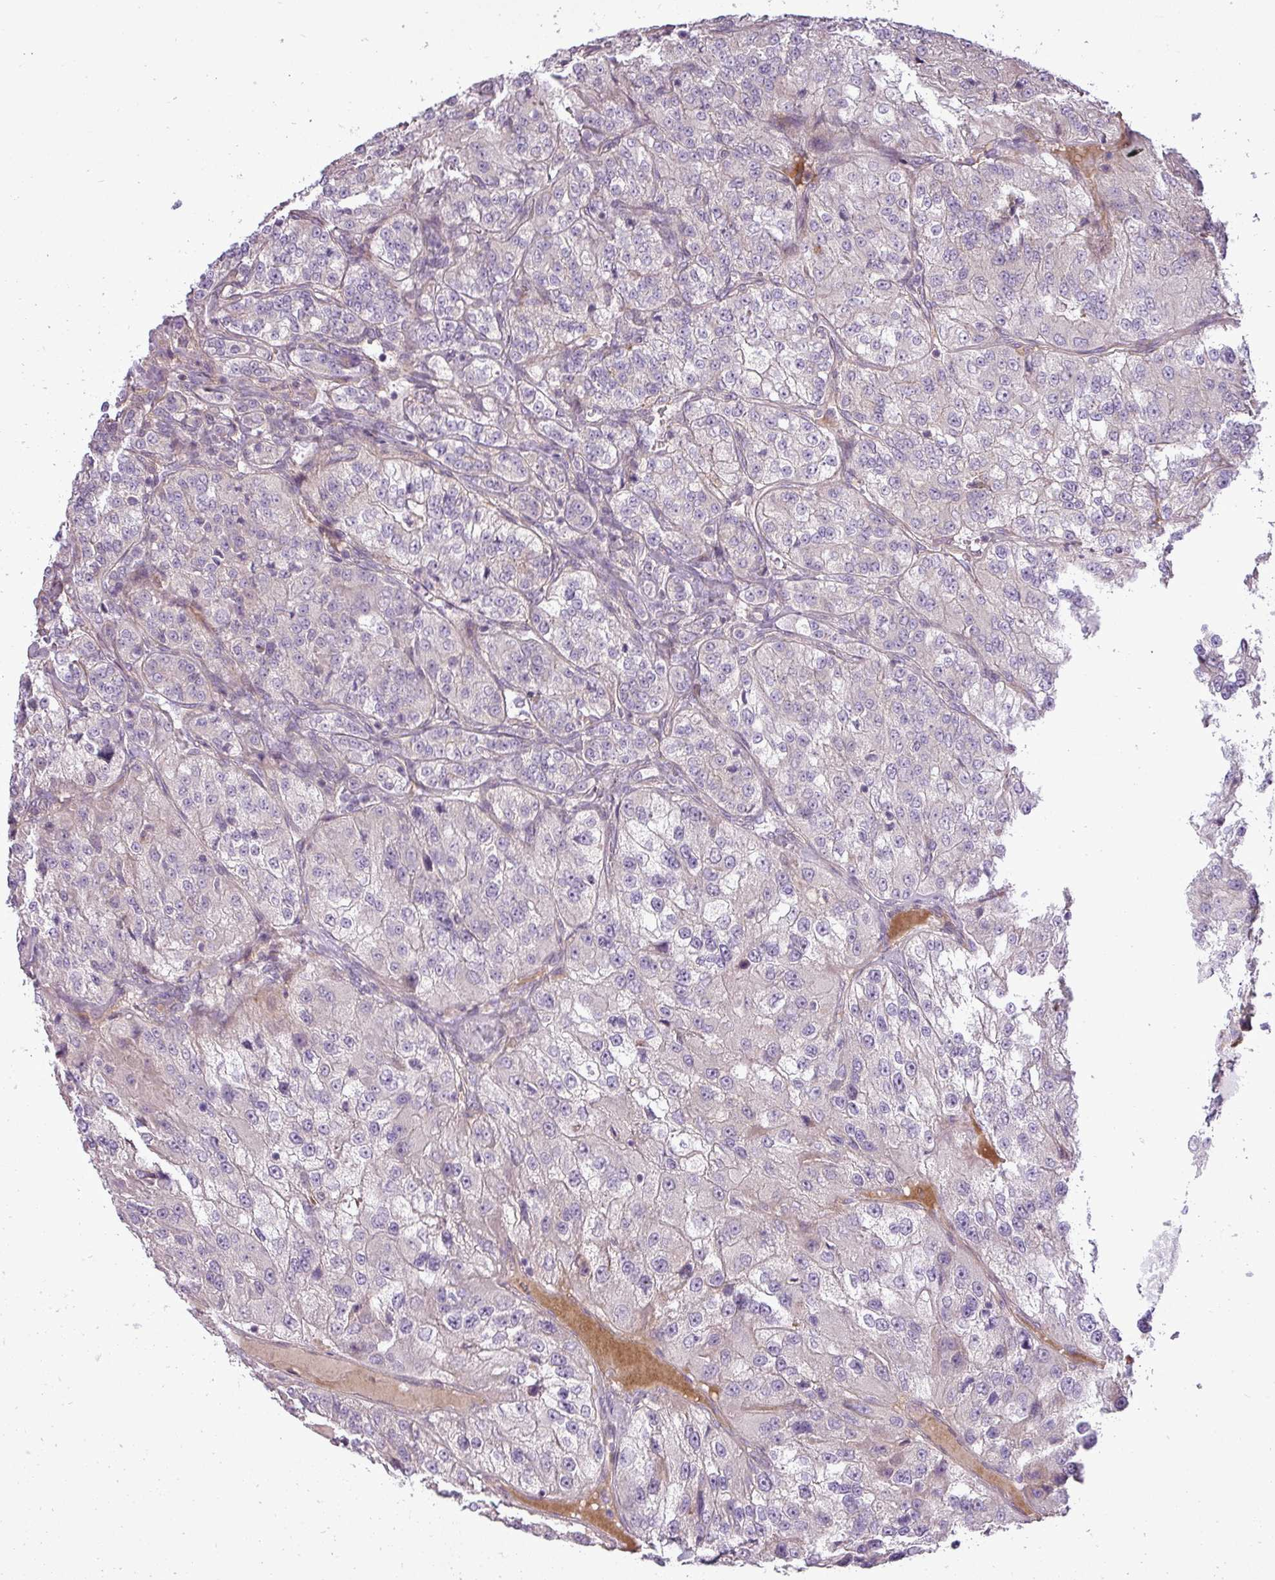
{"staining": {"intensity": "negative", "quantity": "none", "location": "none"}, "tissue": "renal cancer", "cell_type": "Tumor cells", "image_type": "cancer", "snomed": [{"axis": "morphology", "description": "Adenocarcinoma, NOS"}, {"axis": "topography", "description": "Kidney"}], "caption": "Human adenocarcinoma (renal) stained for a protein using IHC demonstrates no staining in tumor cells.", "gene": "PDRG1", "patient": {"sex": "female", "age": 63}}